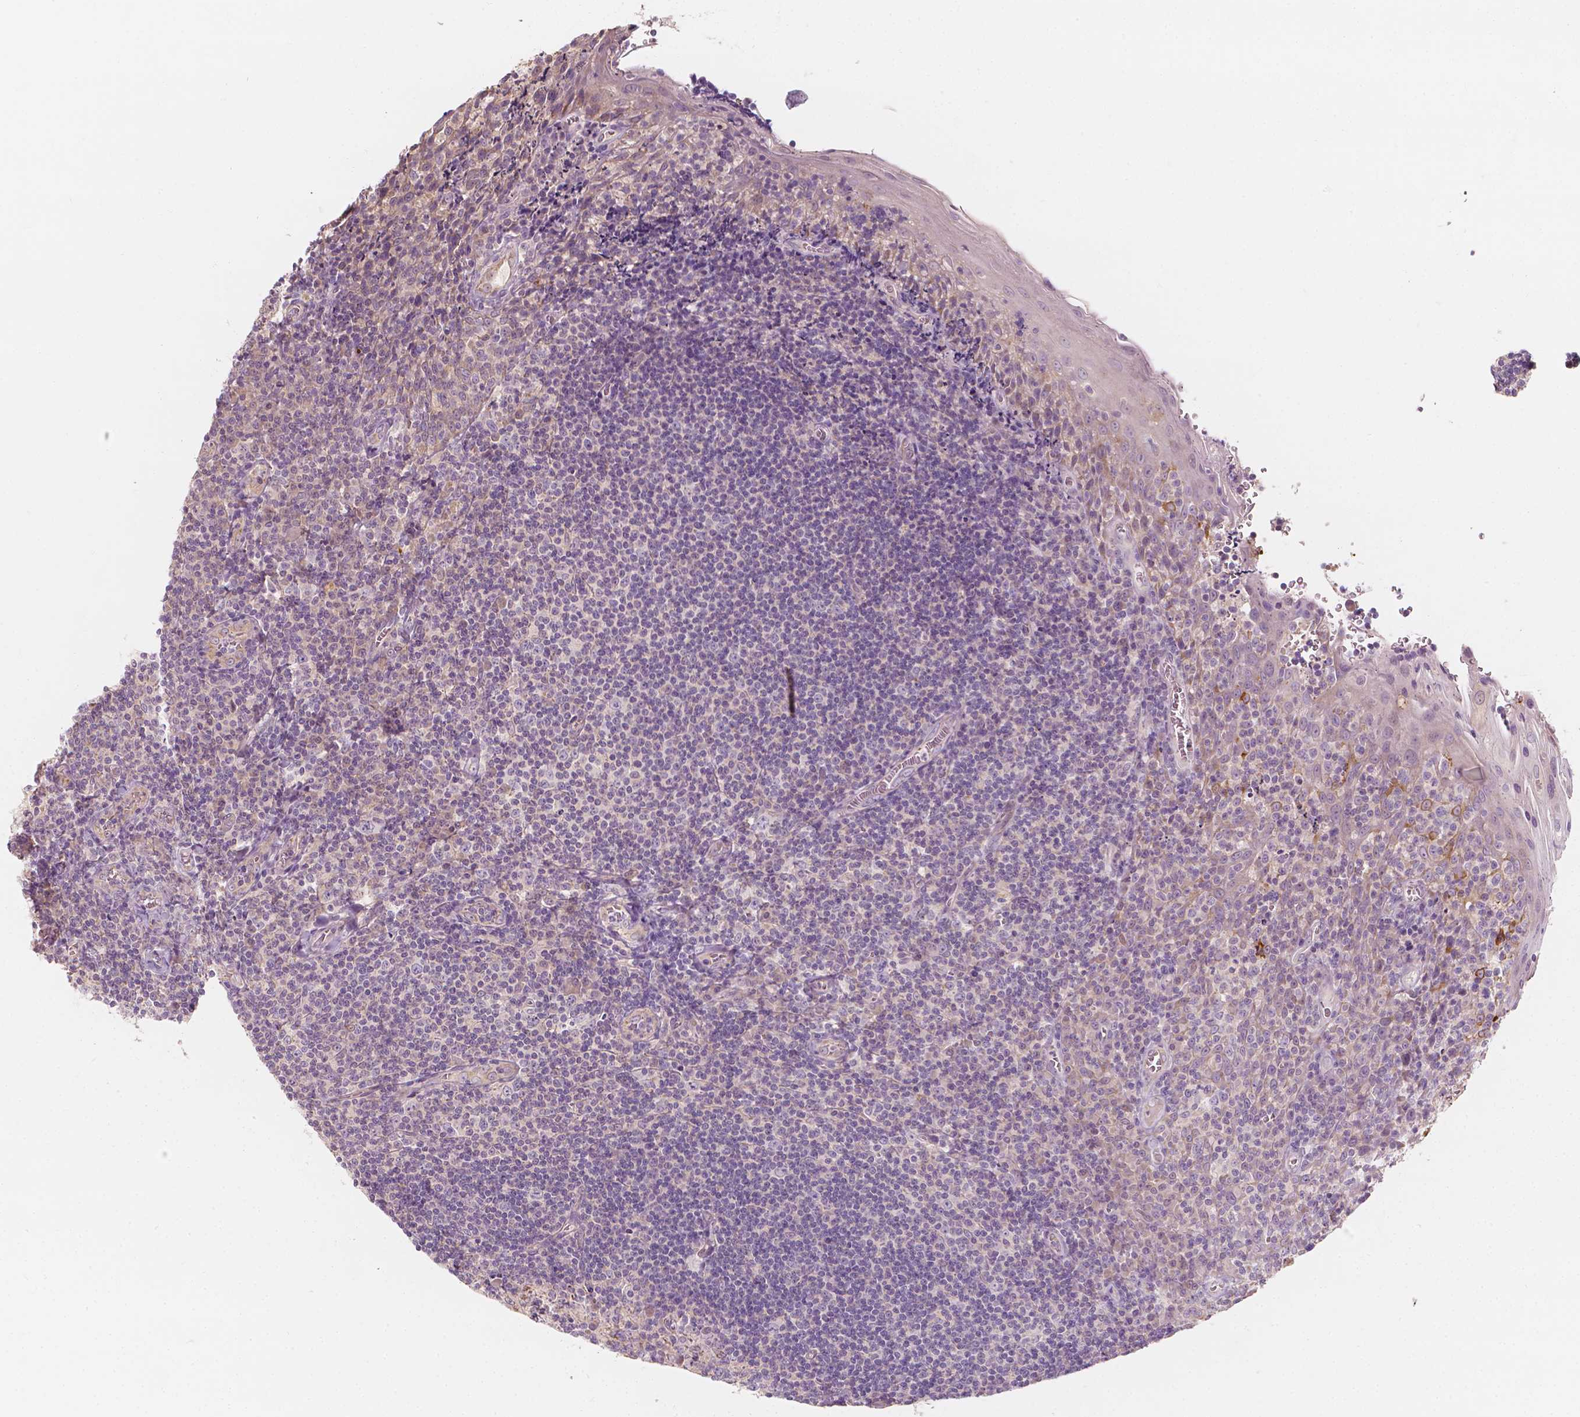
{"staining": {"intensity": "weak", "quantity": "<25%", "location": "cytoplasmic/membranous"}, "tissue": "tonsil", "cell_type": "Germinal center cells", "image_type": "normal", "snomed": [{"axis": "morphology", "description": "Normal tissue, NOS"}, {"axis": "morphology", "description": "Inflammation, NOS"}, {"axis": "topography", "description": "Tonsil"}], "caption": "This is a micrograph of immunohistochemistry staining of benign tonsil, which shows no staining in germinal center cells. (DAB immunohistochemistry visualized using brightfield microscopy, high magnification).", "gene": "SHPK", "patient": {"sex": "female", "age": 31}}